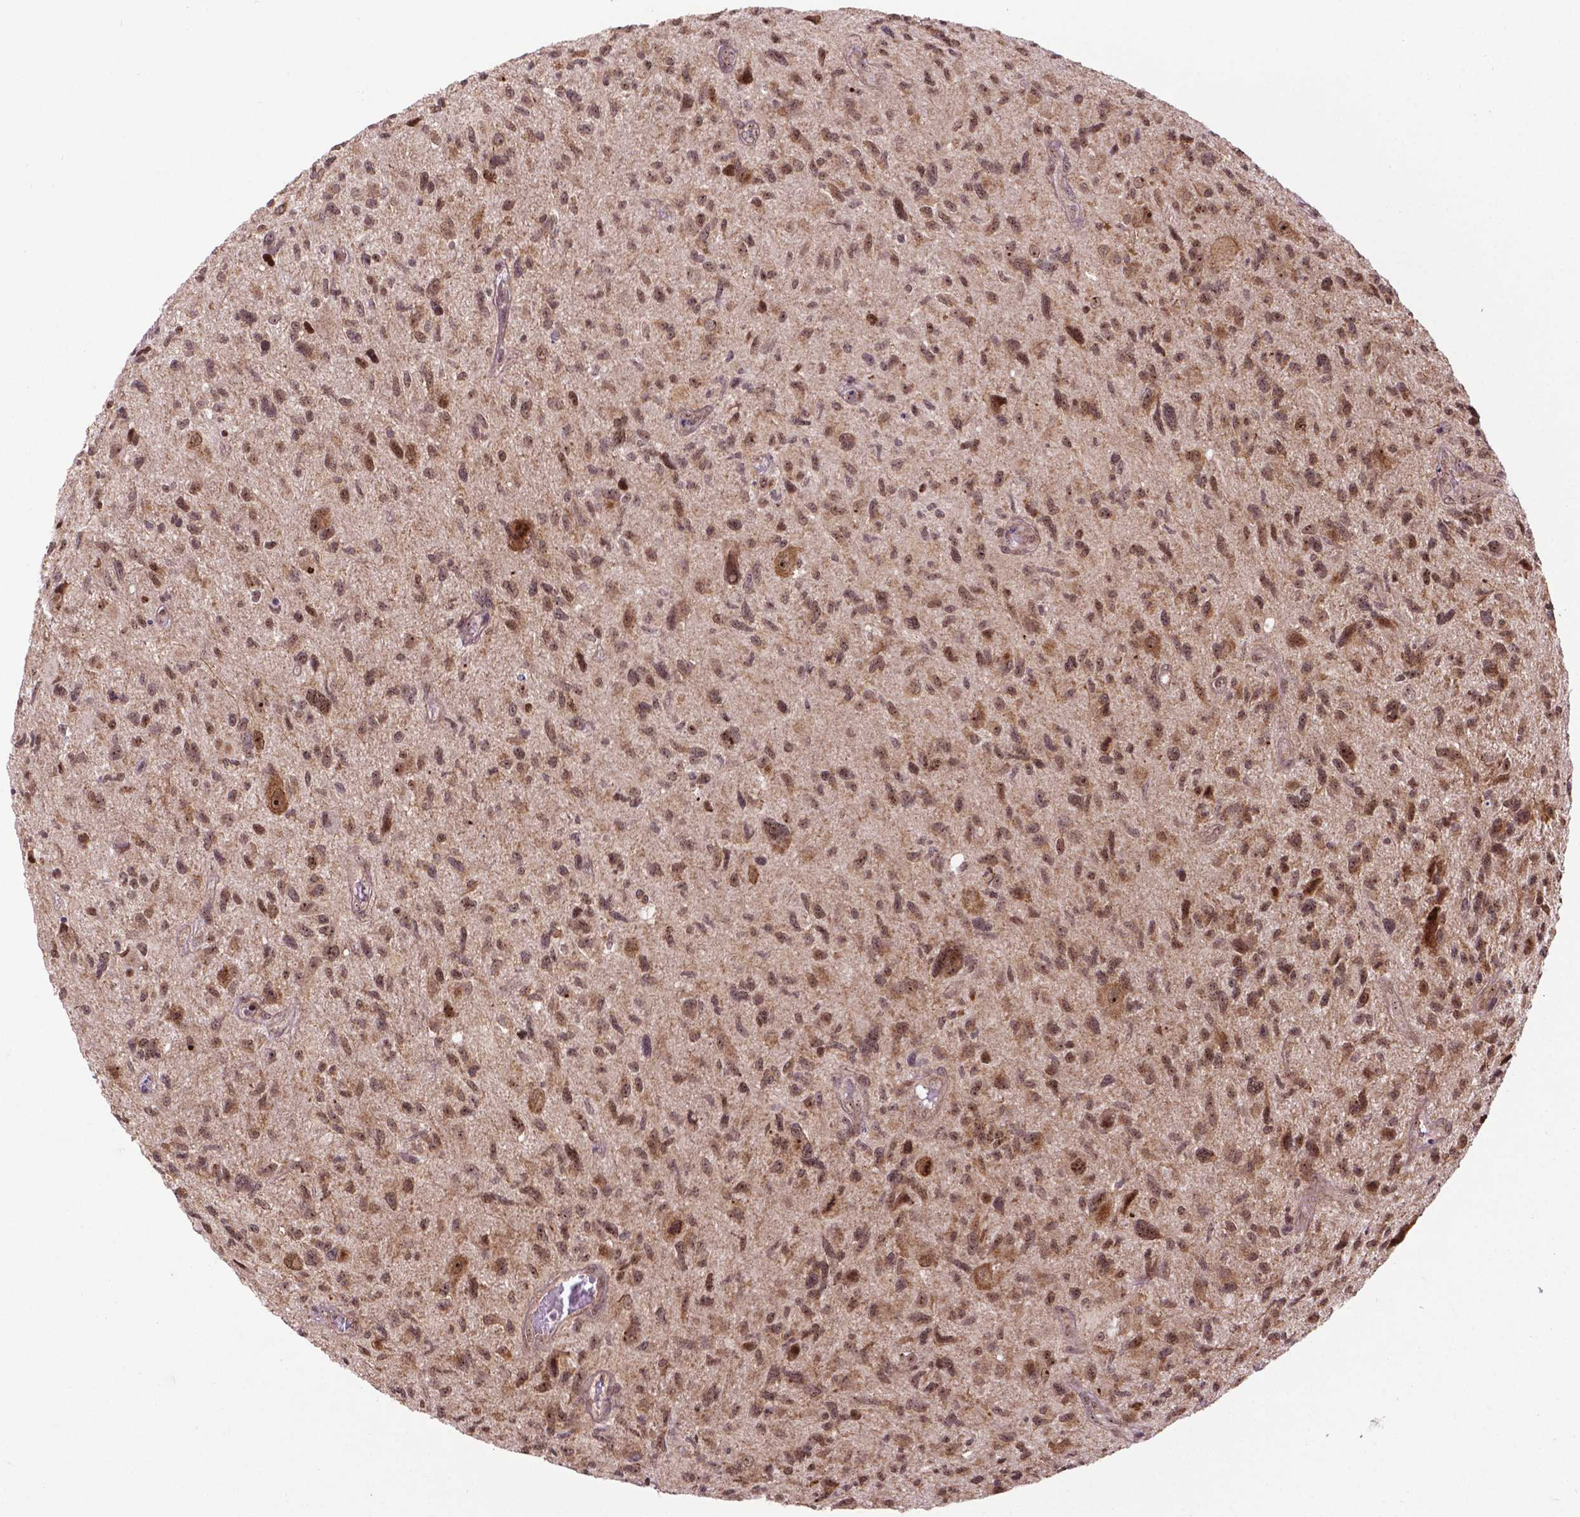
{"staining": {"intensity": "moderate", "quantity": ">75%", "location": "cytoplasmic/membranous,nuclear"}, "tissue": "glioma", "cell_type": "Tumor cells", "image_type": "cancer", "snomed": [{"axis": "morphology", "description": "Glioma, malignant, NOS"}, {"axis": "morphology", "description": "Glioma, malignant, High grade"}, {"axis": "topography", "description": "Brain"}], "caption": "A medium amount of moderate cytoplasmic/membranous and nuclear expression is appreciated in about >75% of tumor cells in malignant glioma tissue.", "gene": "CSNK2A1", "patient": {"sex": "female", "age": 71}}